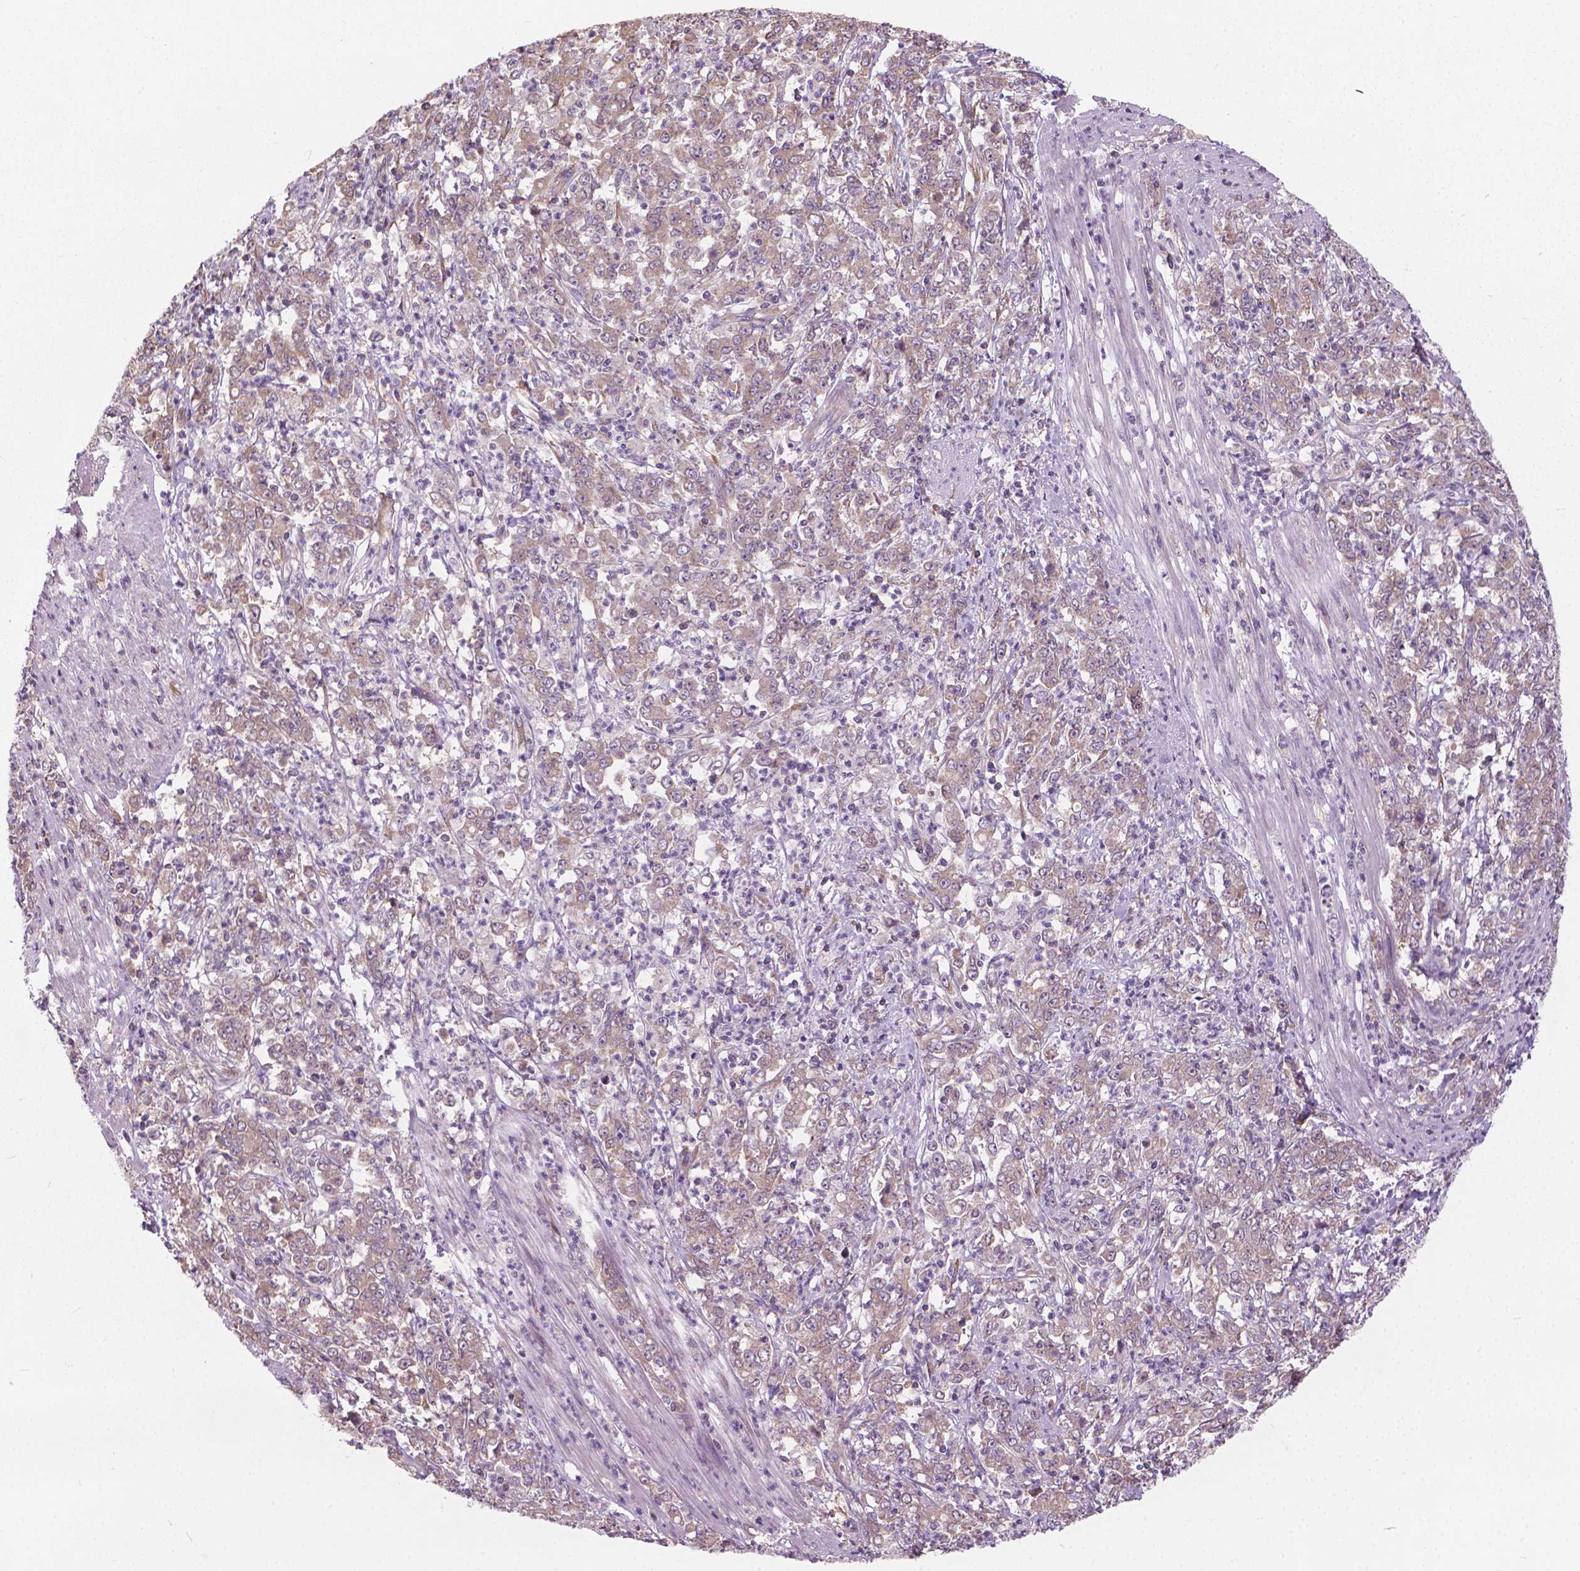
{"staining": {"intensity": "weak", "quantity": "<25%", "location": "cytoplasmic/membranous"}, "tissue": "stomach cancer", "cell_type": "Tumor cells", "image_type": "cancer", "snomed": [{"axis": "morphology", "description": "Adenocarcinoma, NOS"}, {"axis": "topography", "description": "Stomach, lower"}], "caption": "This is an IHC photomicrograph of human stomach cancer. There is no staining in tumor cells.", "gene": "NUDT1", "patient": {"sex": "female", "age": 71}}